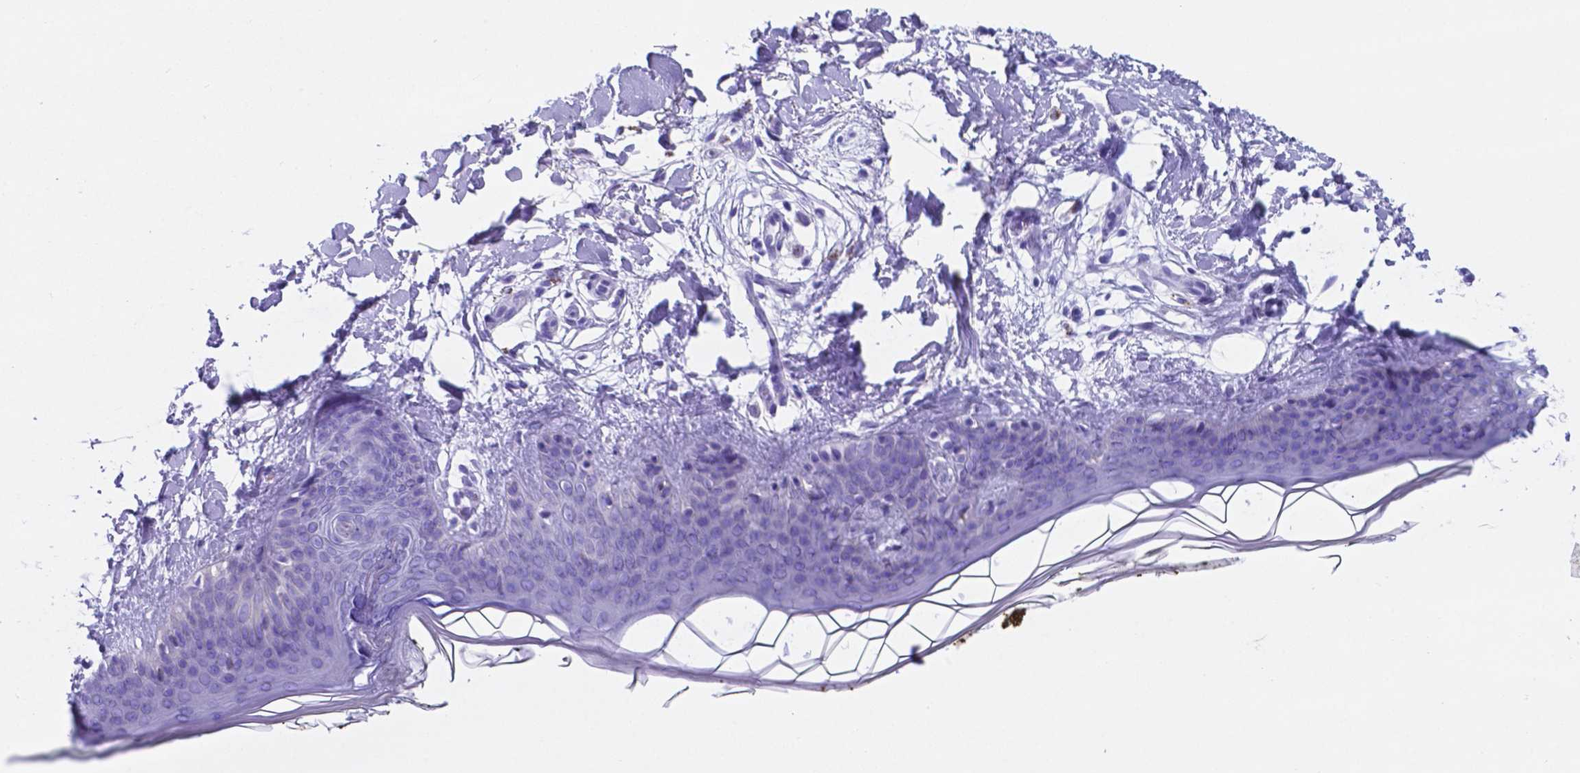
{"staining": {"intensity": "negative", "quantity": "none", "location": "none"}, "tissue": "skin", "cell_type": "Fibroblasts", "image_type": "normal", "snomed": [{"axis": "morphology", "description": "Normal tissue, NOS"}, {"axis": "topography", "description": "Skin"}], "caption": "Fibroblasts are negative for protein expression in benign human skin. The staining is performed using DAB (3,3'-diaminobenzidine) brown chromogen with nuclei counter-stained in using hematoxylin.", "gene": "DNAAF8", "patient": {"sex": "female", "age": 34}}